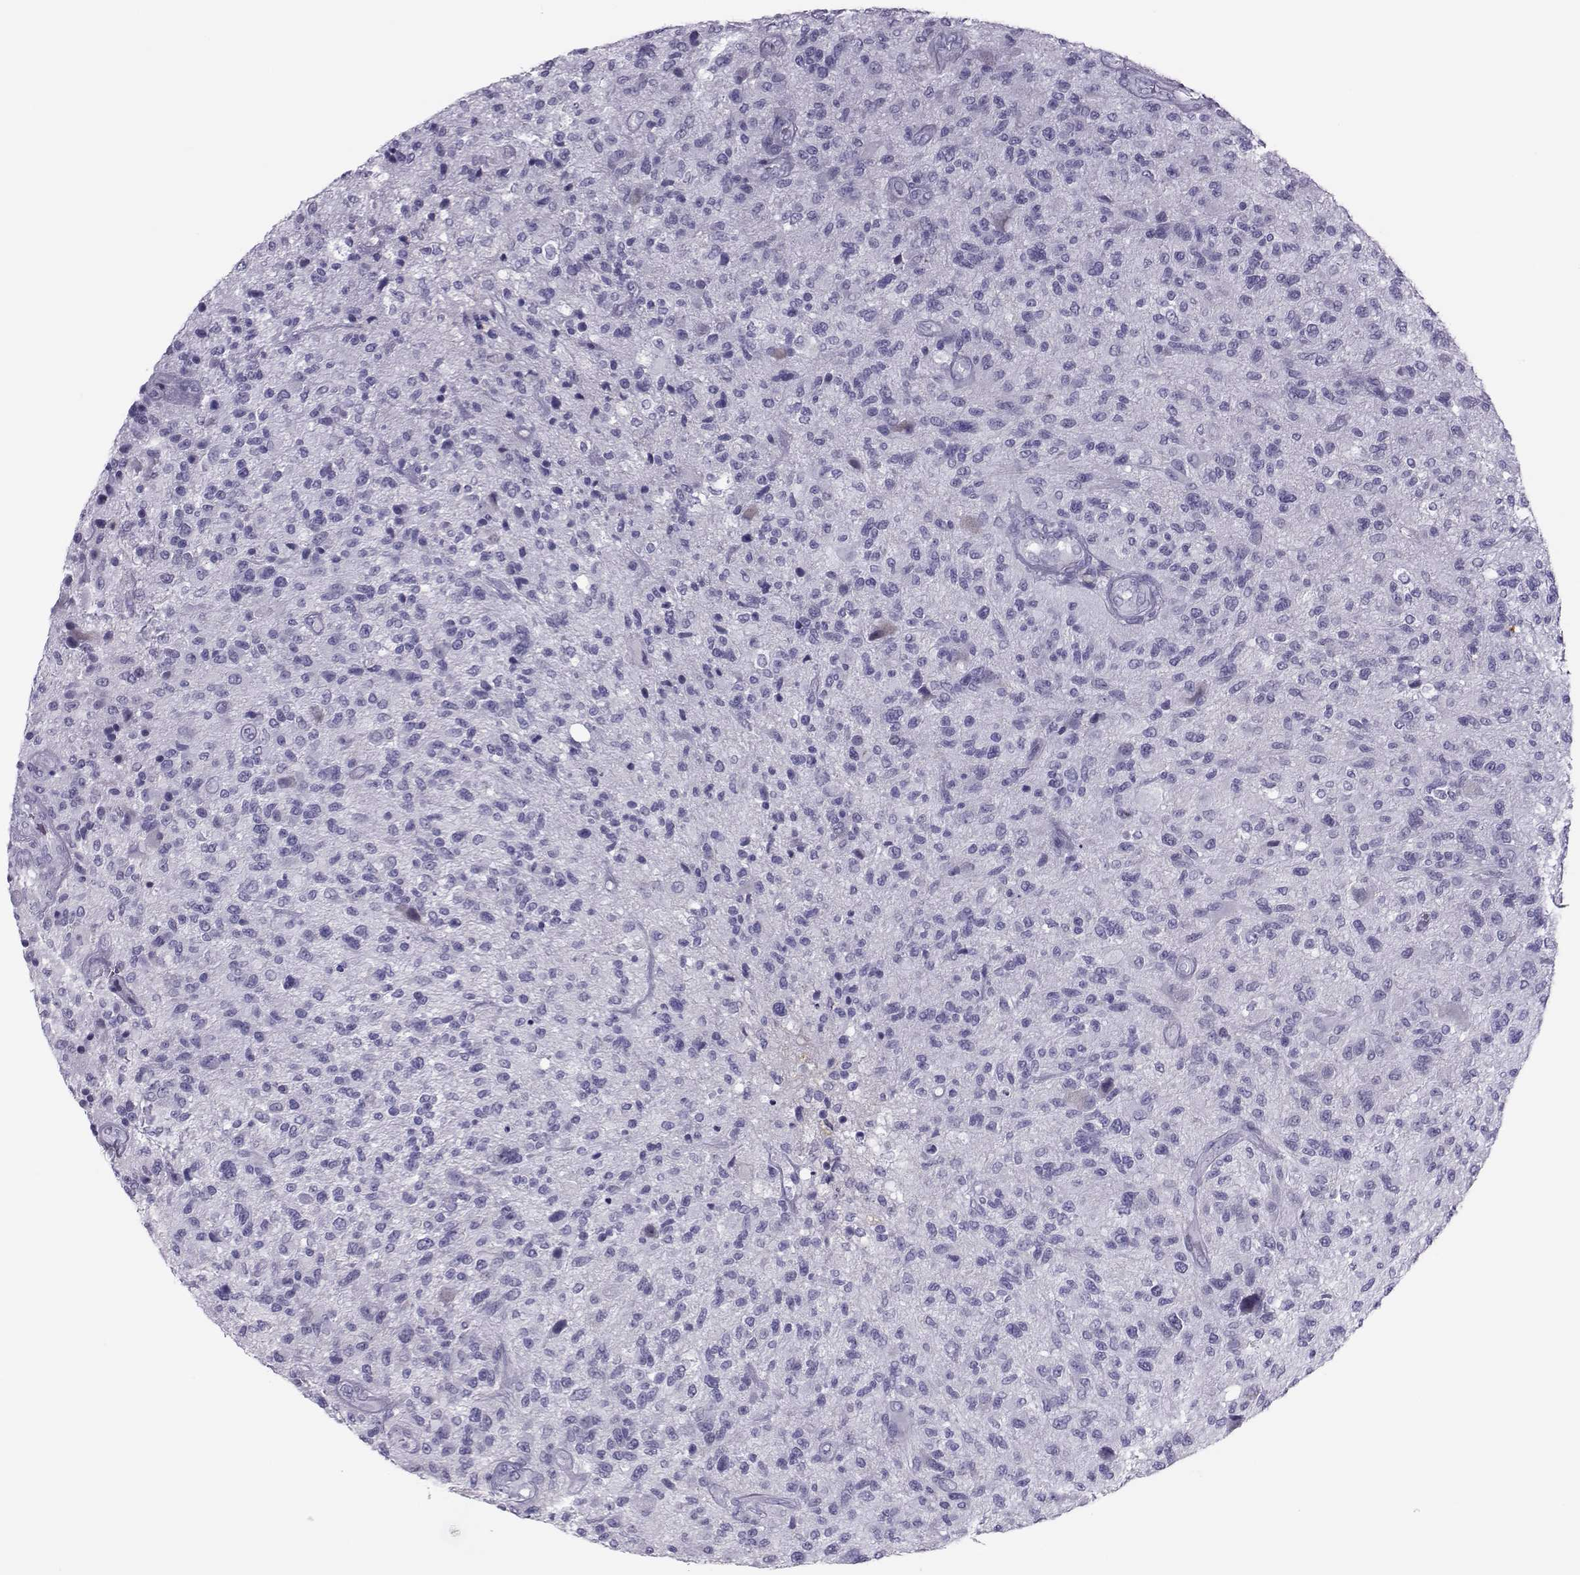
{"staining": {"intensity": "negative", "quantity": "none", "location": "none"}, "tissue": "glioma", "cell_type": "Tumor cells", "image_type": "cancer", "snomed": [{"axis": "morphology", "description": "Glioma, malignant, High grade"}, {"axis": "topography", "description": "Brain"}], "caption": "IHC photomicrograph of neoplastic tissue: human malignant high-grade glioma stained with DAB (3,3'-diaminobenzidine) displays no significant protein expression in tumor cells.", "gene": "TRPM7", "patient": {"sex": "male", "age": 47}}